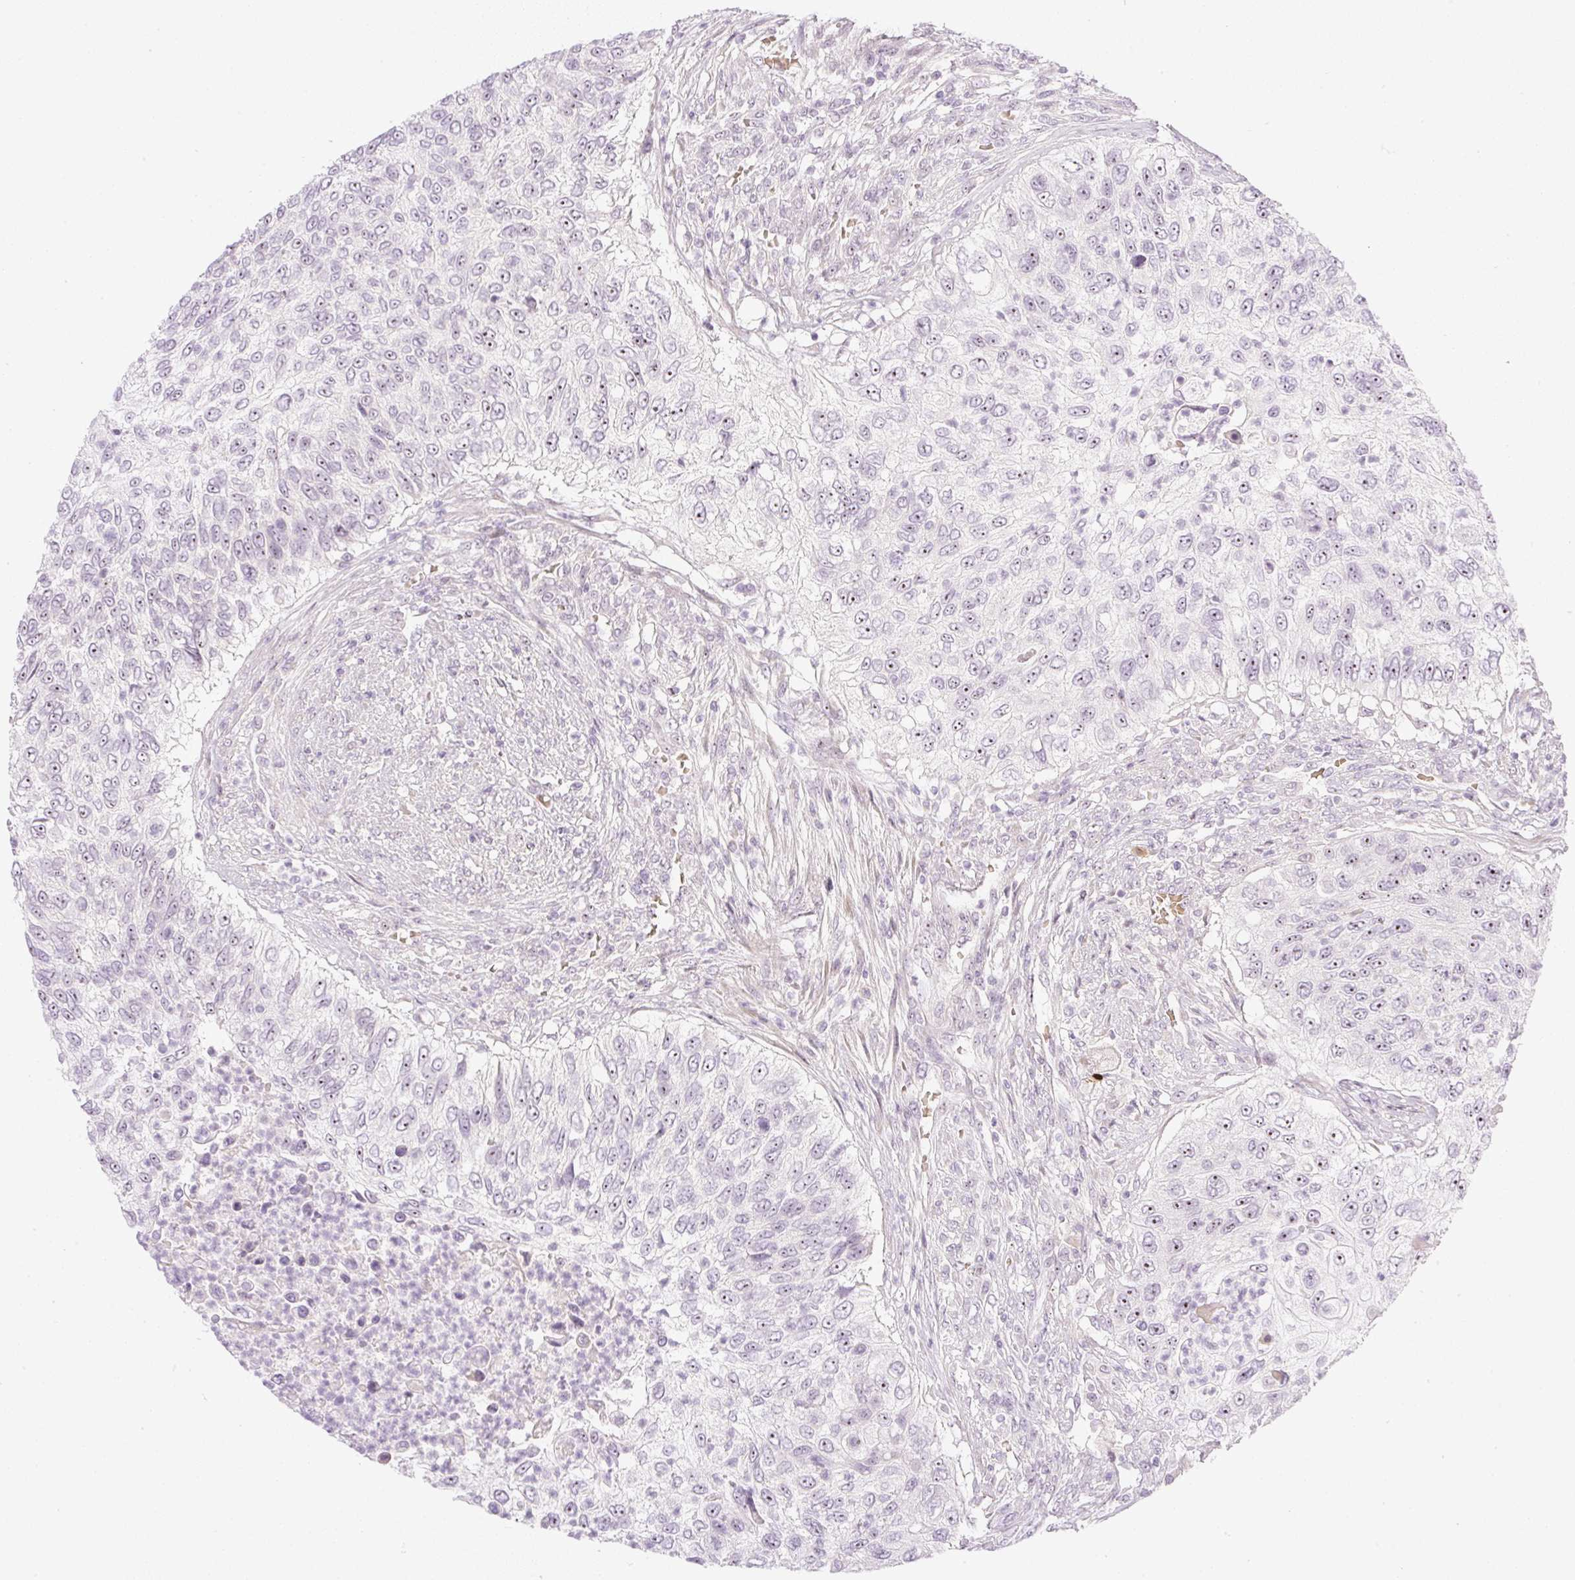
{"staining": {"intensity": "moderate", "quantity": "25%-75%", "location": "nuclear"}, "tissue": "urothelial cancer", "cell_type": "Tumor cells", "image_type": "cancer", "snomed": [{"axis": "morphology", "description": "Urothelial carcinoma, High grade"}, {"axis": "topography", "description": "Urinary bladder"}], "caption": "Tumor cells reveal moderate nuclear staining in approximately 25%-75% of cells in urothelial cancer. (DAB IHC with brightfield microscopy, high magnification).", "gene": "AAR2", "patient": {"sex": "female", "age": 60}}